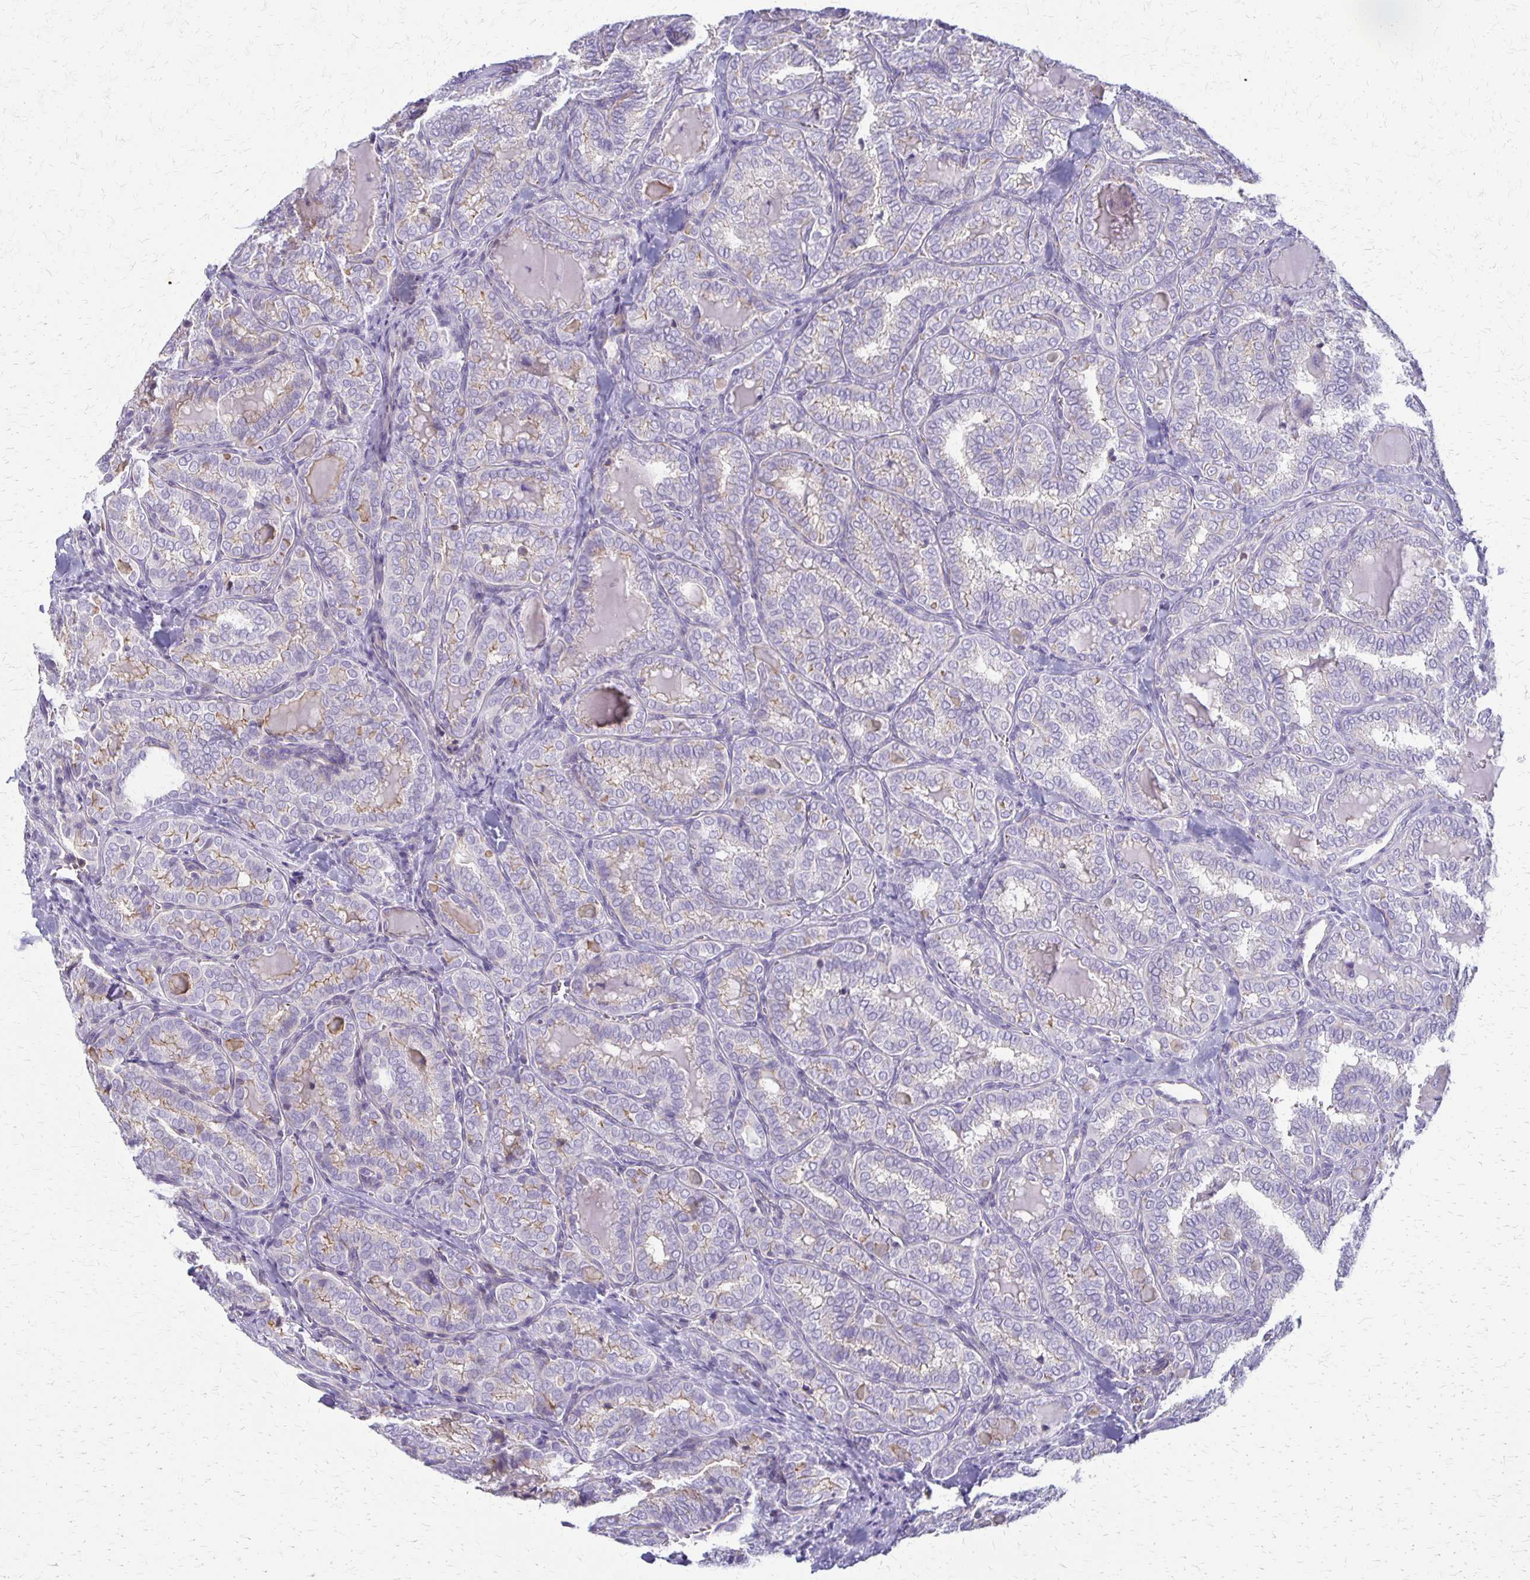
{"staining": {"intensity": "weak", "quantity": "<25%", "location": "cytoplasmic/membranous"}, "tissue": "thyroid cancer", "cell_type": "Tumor cells", "image_type": "cancer", "snomed": [{"axis": "morphology", "description": "Papillary adenocarcinoma, NOS"}, {"axis": "topography", "description": "Thyroid gland"}], "caption": "Tumor cells show no significant protein positivity in papillary adenocarcinoma (thyroid). Nuclei are stained in blue.", "gene": "RHOC", "patient": {"sex": "female", "age": 30}}